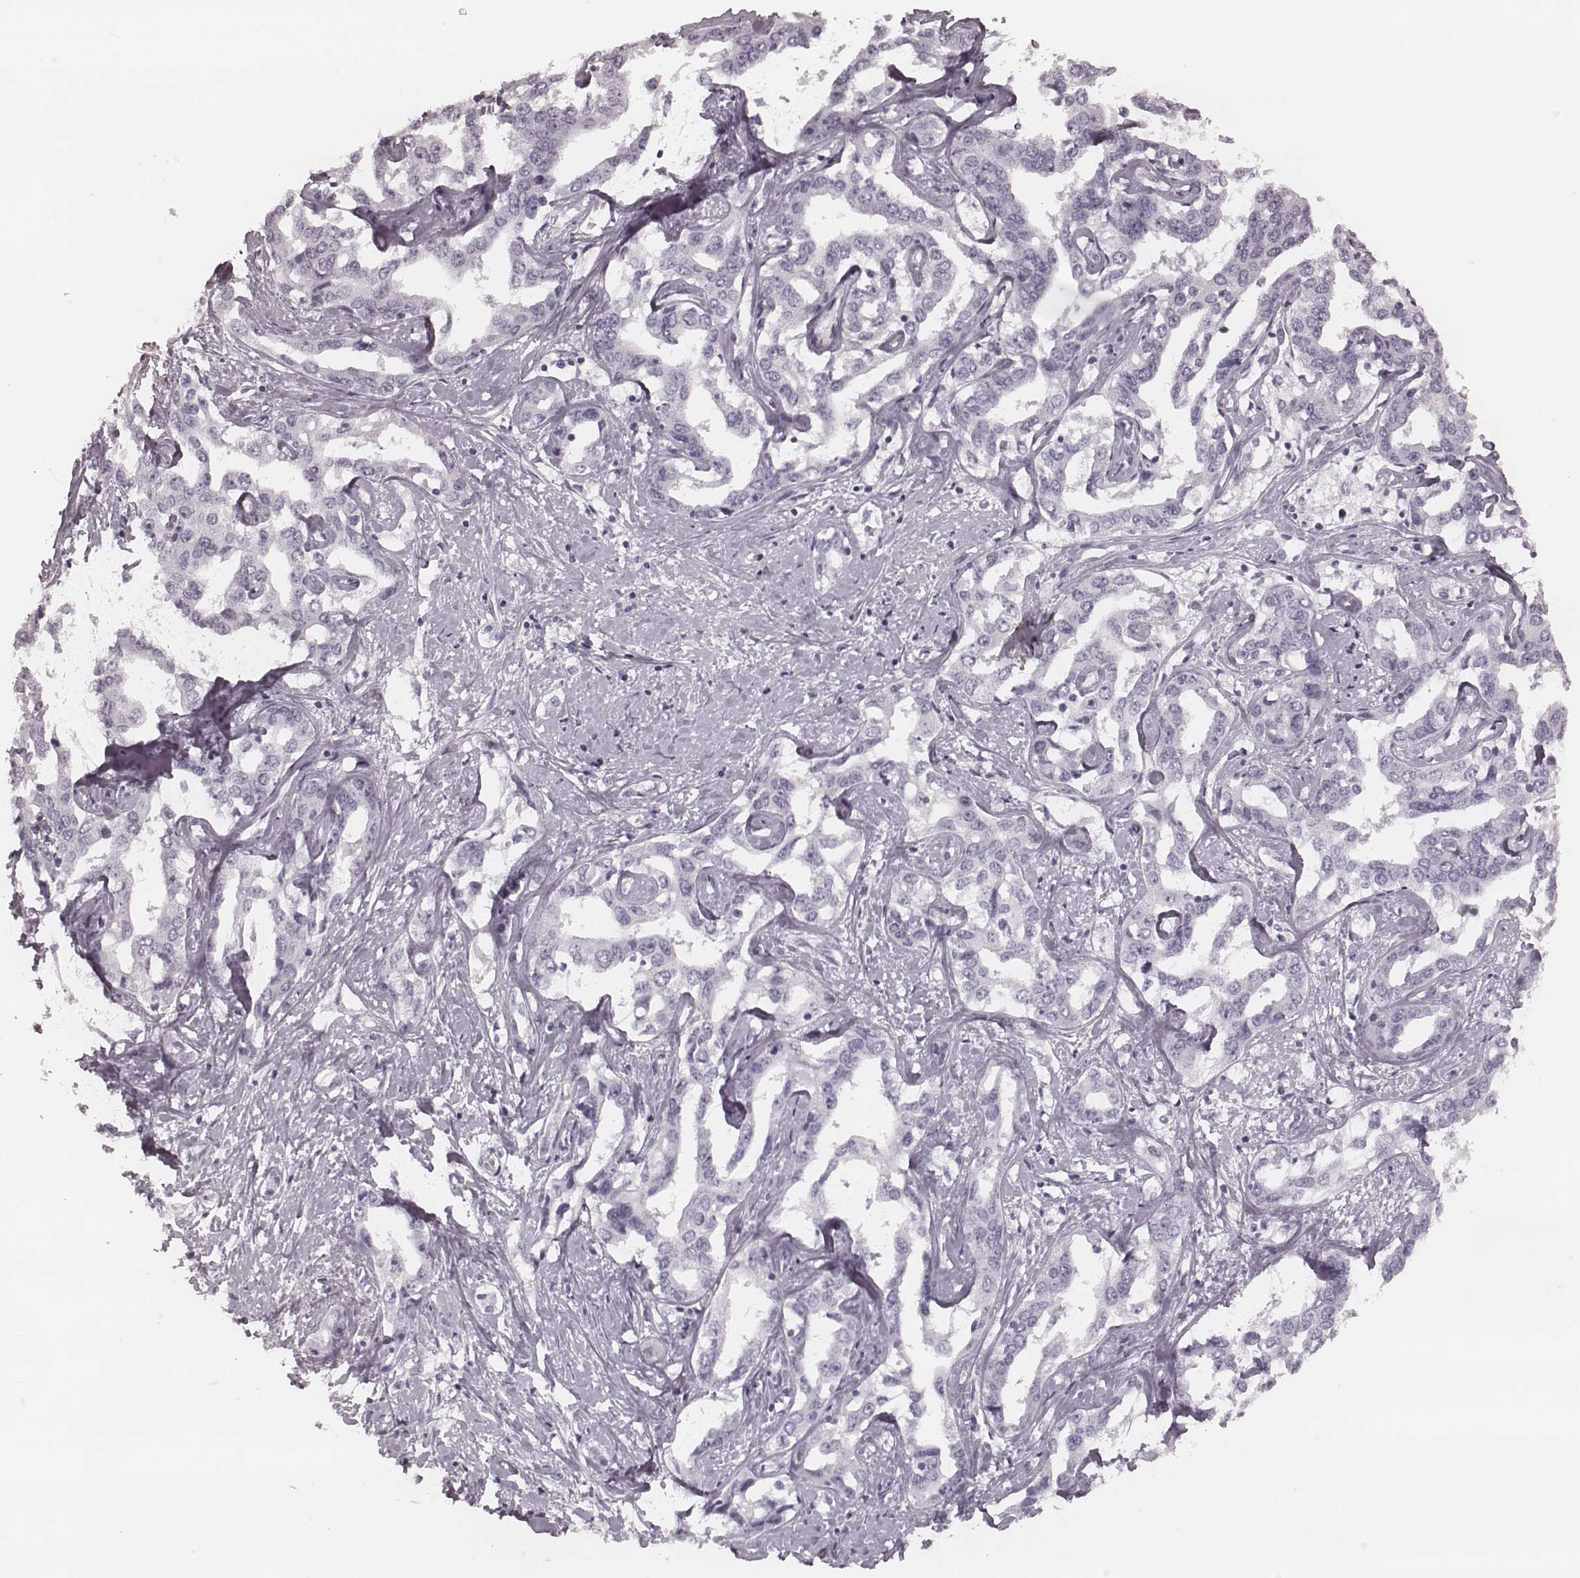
{"staining": {"intensity": "negative", "quantity": "none", "location": "none"}, "tissue": "liver cancer", "cell_type": "Tumor cells", "image_type": "cancer", "snomed": [{"axis": "morphology", "description": "Cholangiocarcinoma"}, {"axis": "topography", "description": "Liver"}], "caption": "This is an immunohistochemistry (IHC) photomicrograph of human liver cancer. There is no positivity in tumor cells.", "gene": "KRT74", "patient": {"sex": "male", "age": 59}}